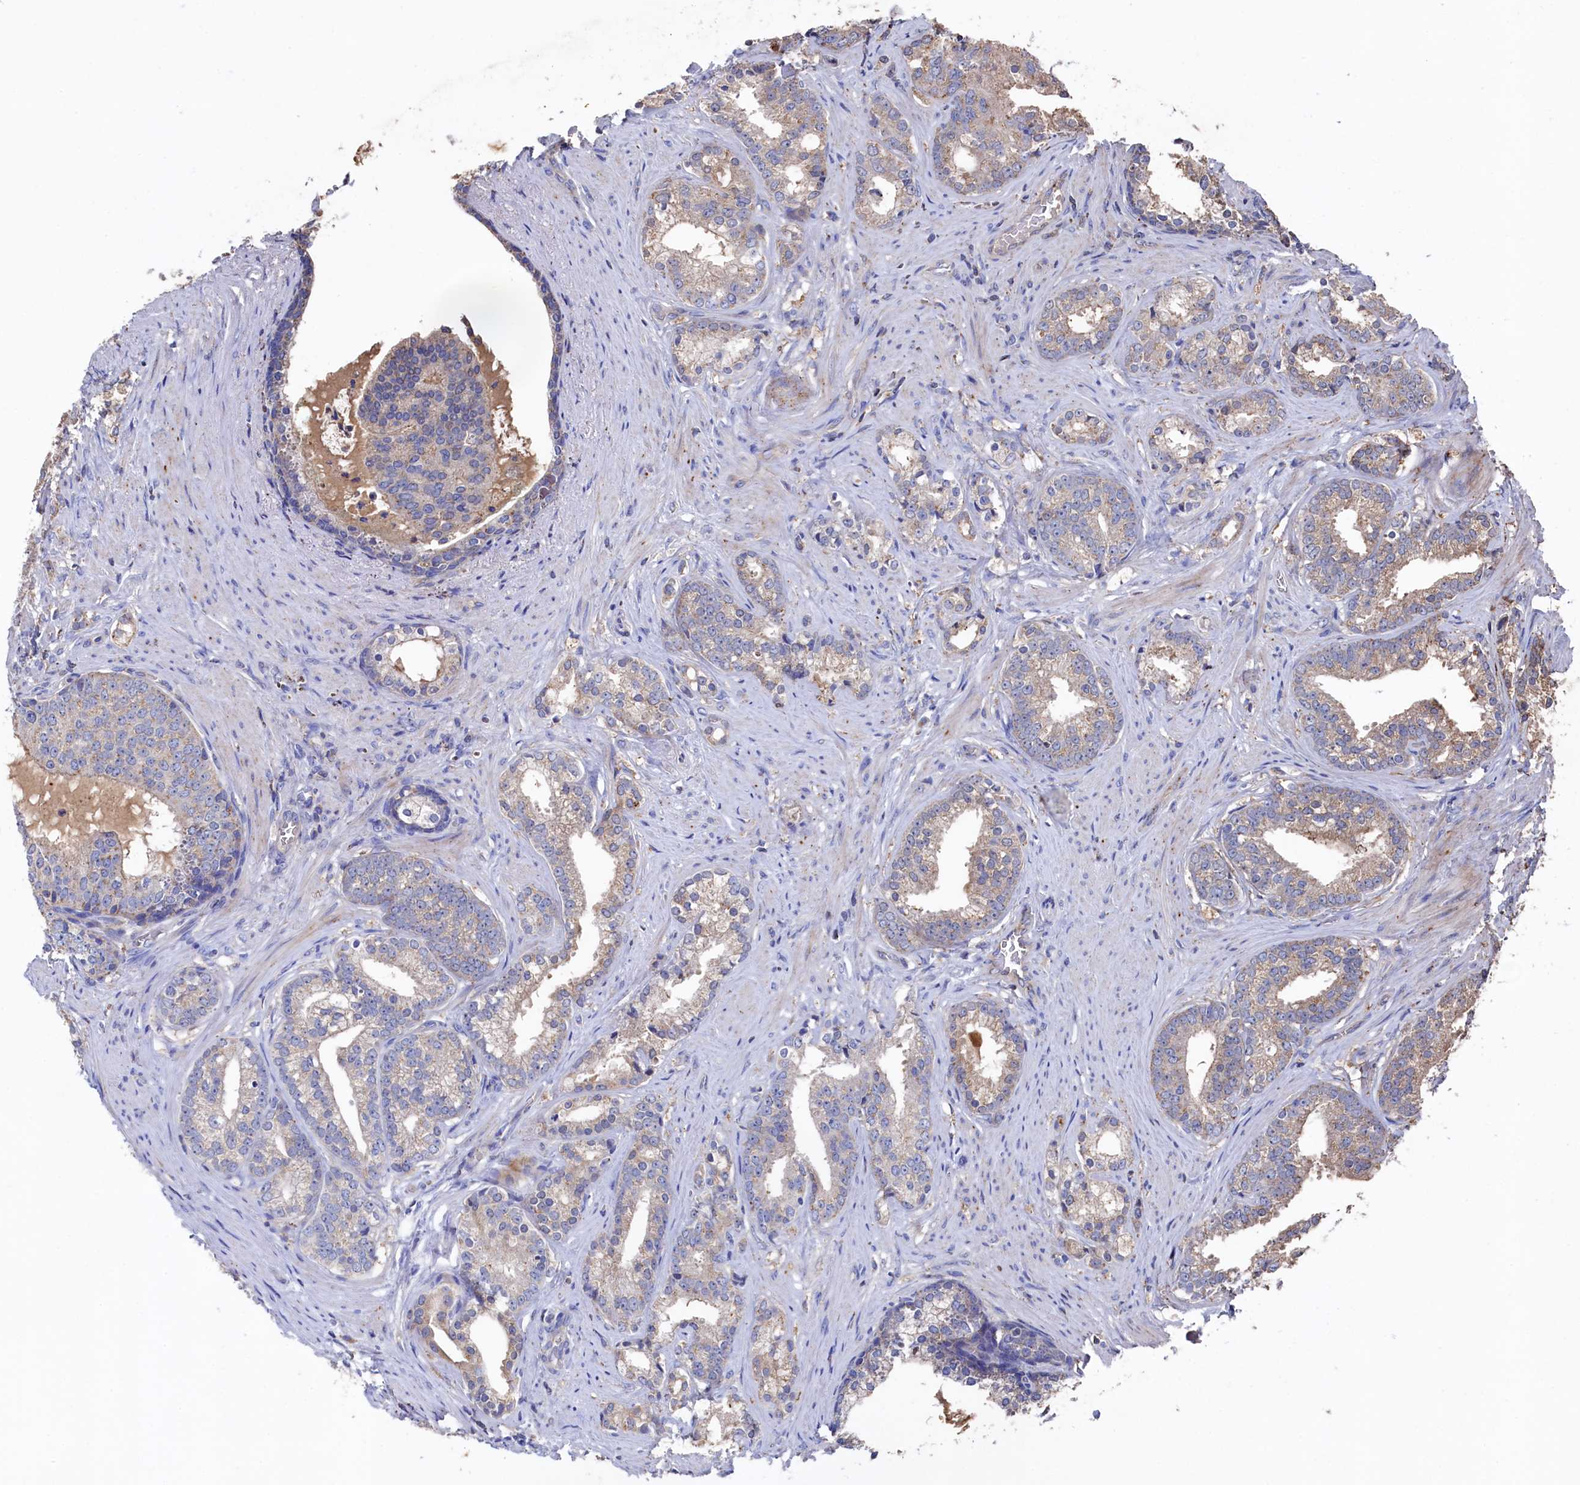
{"staining": {"intensity": "weak", "quantity": ">75%", "location": "cytoplasmic/membranous"}, "tissue": "prostate cancer", "cell_type": "Tumor cells", "image_type": "cancer", "snomed": [{"axis": "morphology", "description": "Adenocarcinoma, Low grade"}, {"axis": "topography", "description": "Prostate"}], "caption": "This is an image of immunohistochemistry staining of low-grade adenocarcinoma (prostate), which shows weak positivity in the cytoplasmic/membranous of tumor cells.", "gene": "TK2", "patient": {"sex": "male", "age": 71}}